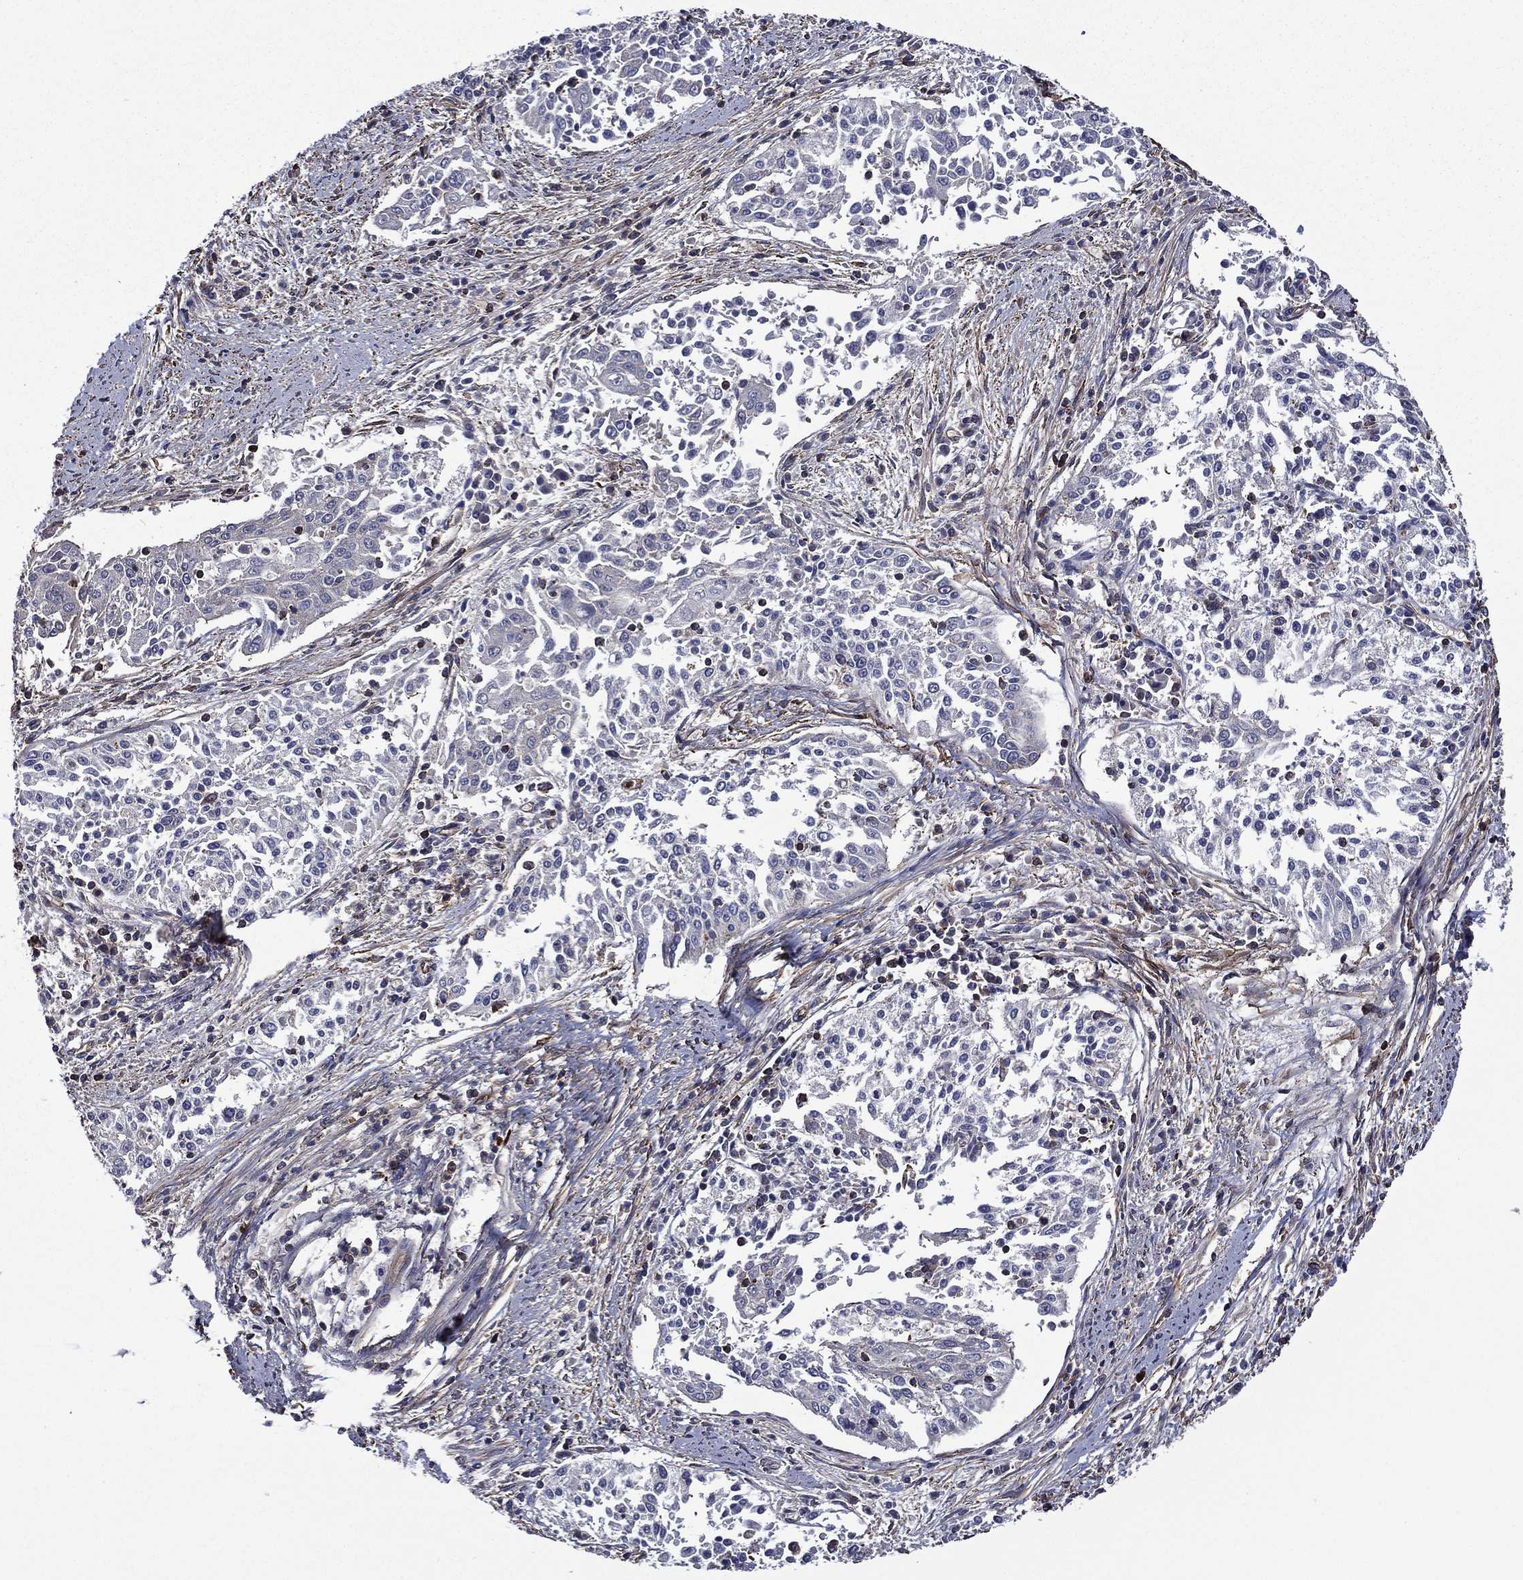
{"staining": {"intensity": "negative", "quantity": "none", "location": "none"}, "tissue": "cervical cancer", "cell_type": "Tumor cells", "image_type": "cancer", "snomed": [{"axis": "morphology", "description": "Squamous cell carcinoma, NOS"}, {"axis": "topography", "description": "Cervix"}], "caption": "Squamous cell carcinoma (cervical) stained for a protein using IHC demonstrates no positivity tumor cells.", "gene": "PLPP3", "patient": {"sex": "female", "age": 41}}